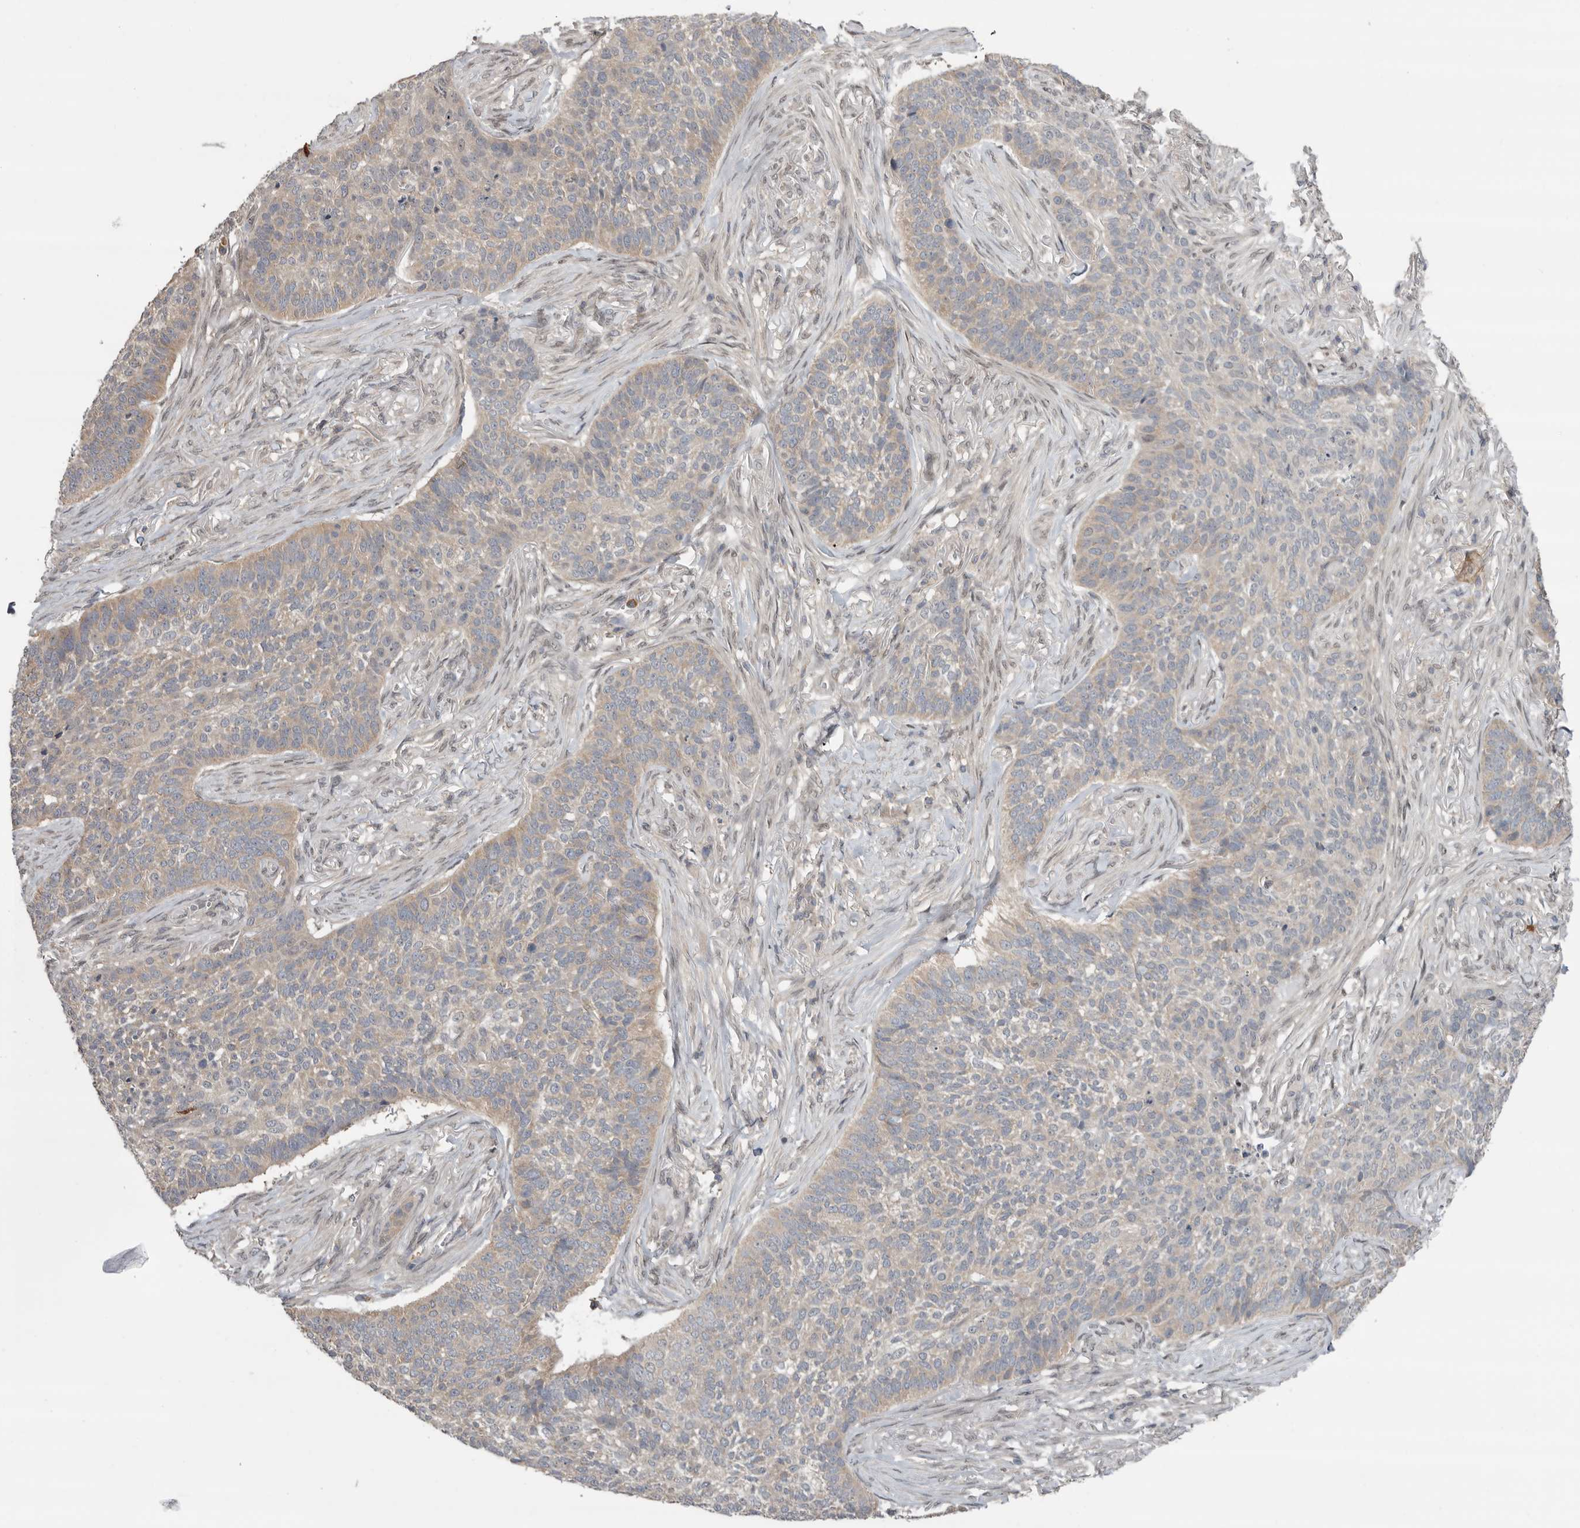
{"staining": {"intensity": "weak", "quantity": "<25%", "location": "cytoplasmic/membranous"}, "tissue": "skin cancer", "cell_type": "Tumor cells", "image_type": "cancer", "snomed": [{"axis": "morphology", "description": "Basal cell carcinoma"}, {"axis": "topography", "description": "Skin"}], "caption": "Skin cancer (basal cell carcinoma) stained for a protein using immunohistochemistry reveals no expression tumor cells.", "gene": "KLK5", "patient": {"sex": "male", "age": 85}}